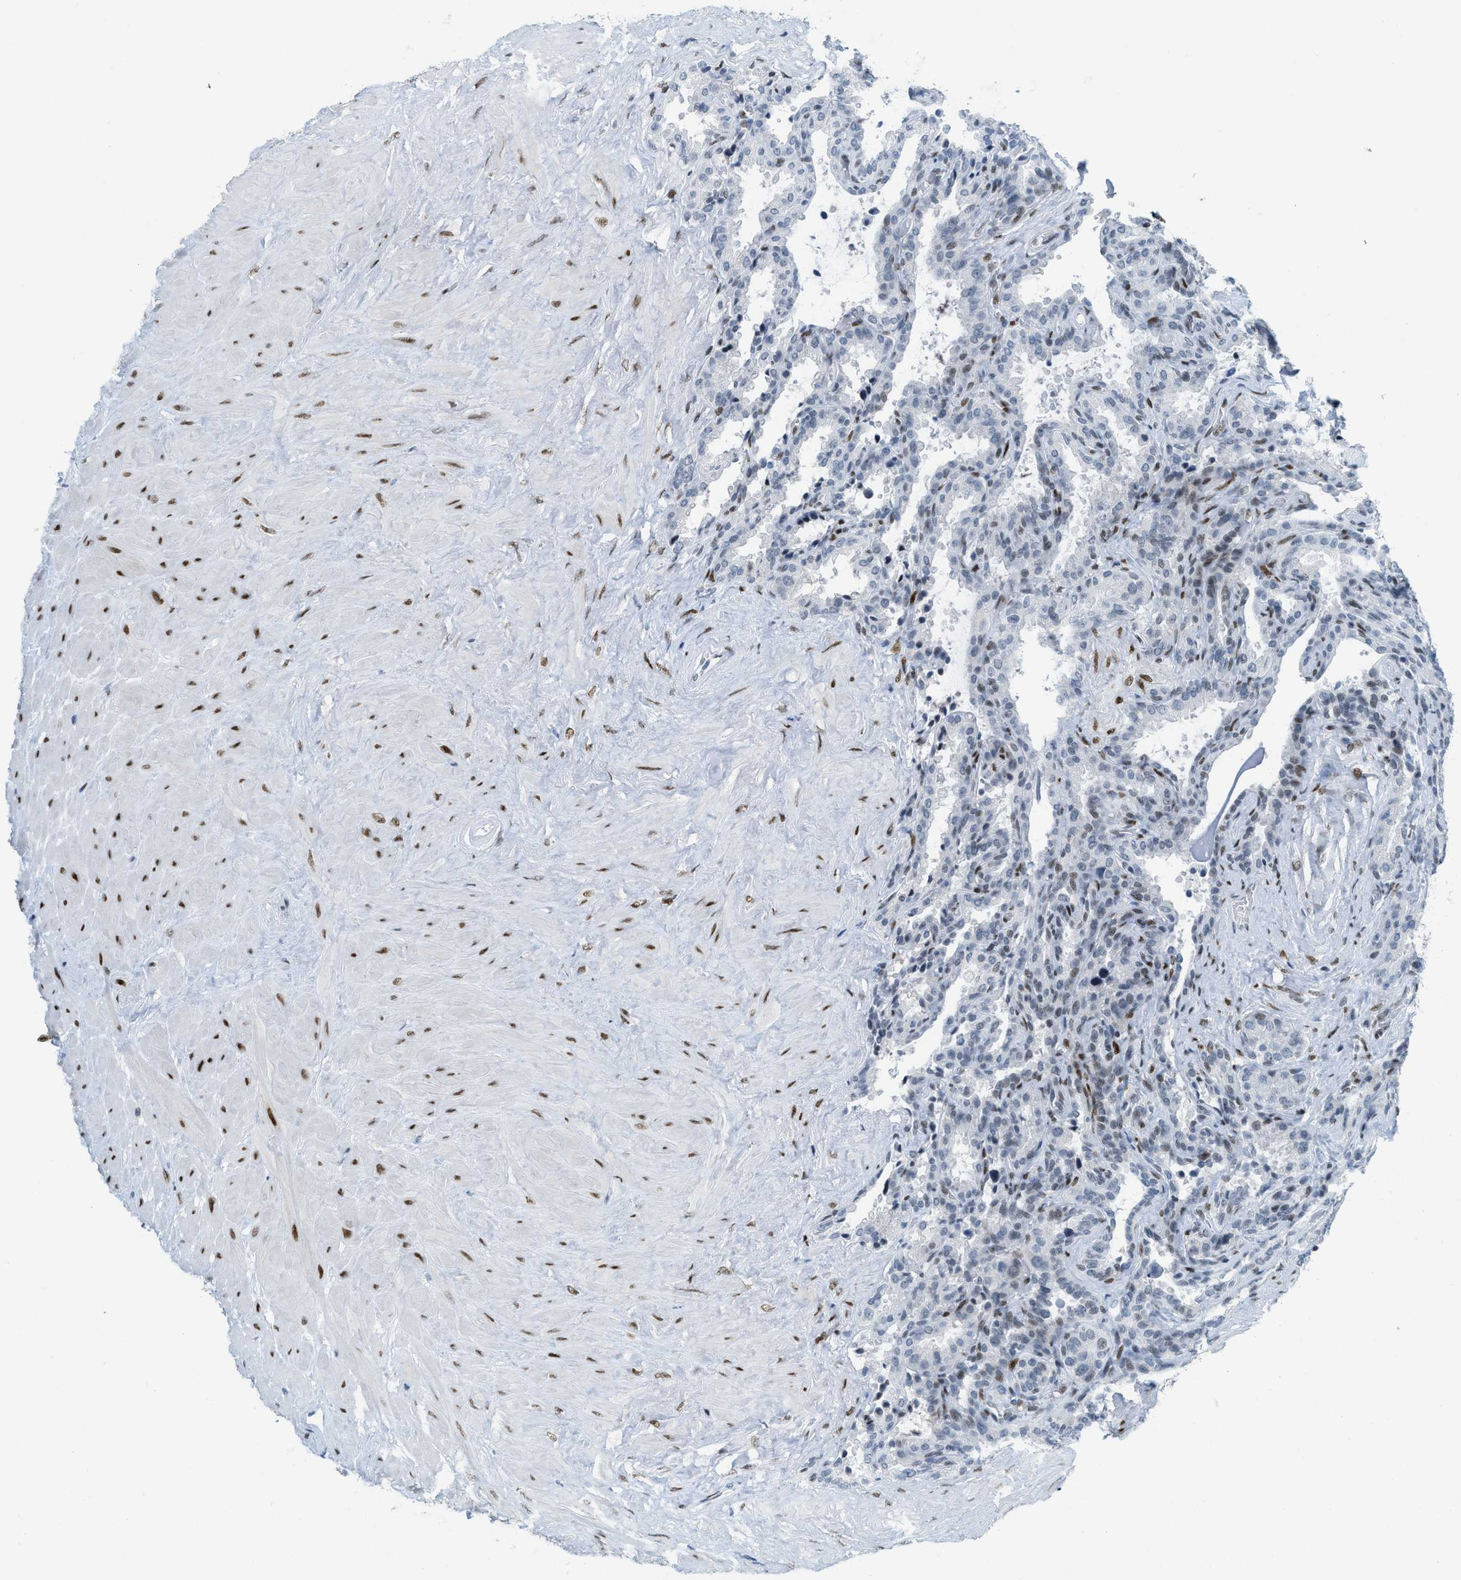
{"staining": {"intensity": "weak", "quantity": "<25%", "location": "nuclear"}, "tissue": "seminal vesicle", "cell_type": "Glandular cells", "image_type": "normal", "snomed": [{"axis": "morphology", "description": "Normal tissue, NOS"}, {"axis": "topography", "description": "Seminal veicle"}], "caption": "The immunohistochemistry (IHC) histopathology image has no significant expression in glandular cells of seminal vesicle.", "gene": "PBX1", "patient": {"sex": "male", "age": 46}}